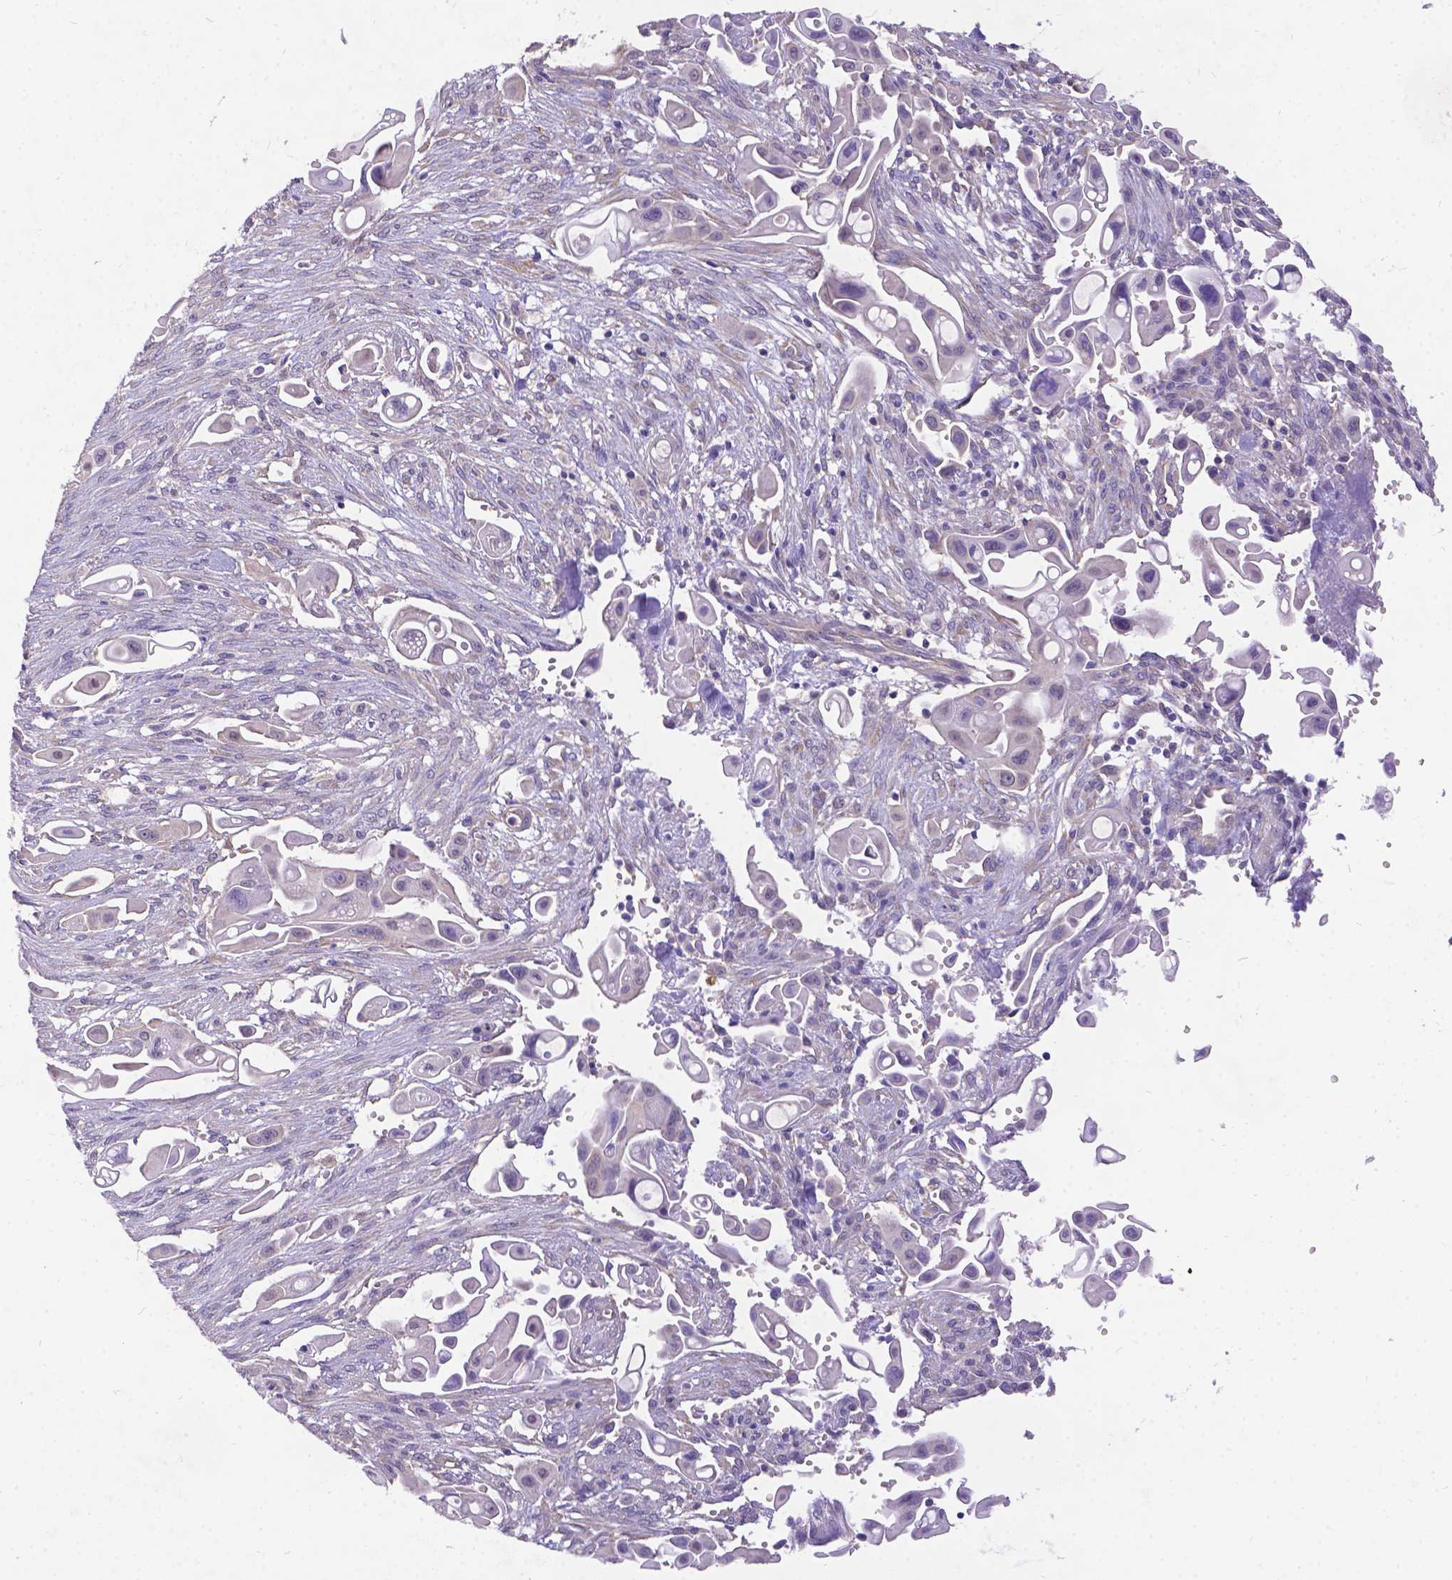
{"staining": {"intensity": "negative", "quantity": "none", "location": "none"}, "tissue": "pancreatic cancer", "cell_type": "Tumor cells", "image_type": "cancer", "snomed": [{"axis": "morphology", "description": "Adenocarcinoma, NOS"}, {"axis": "topography", "description": "Pancreas"}], "caption": "Adenocarcinoma (pancreatic) stained for a protein using IHC reveals no positivity tumor cells.", "gene": "DENND6A", "patient": {"sex": "male", "age": 50}}